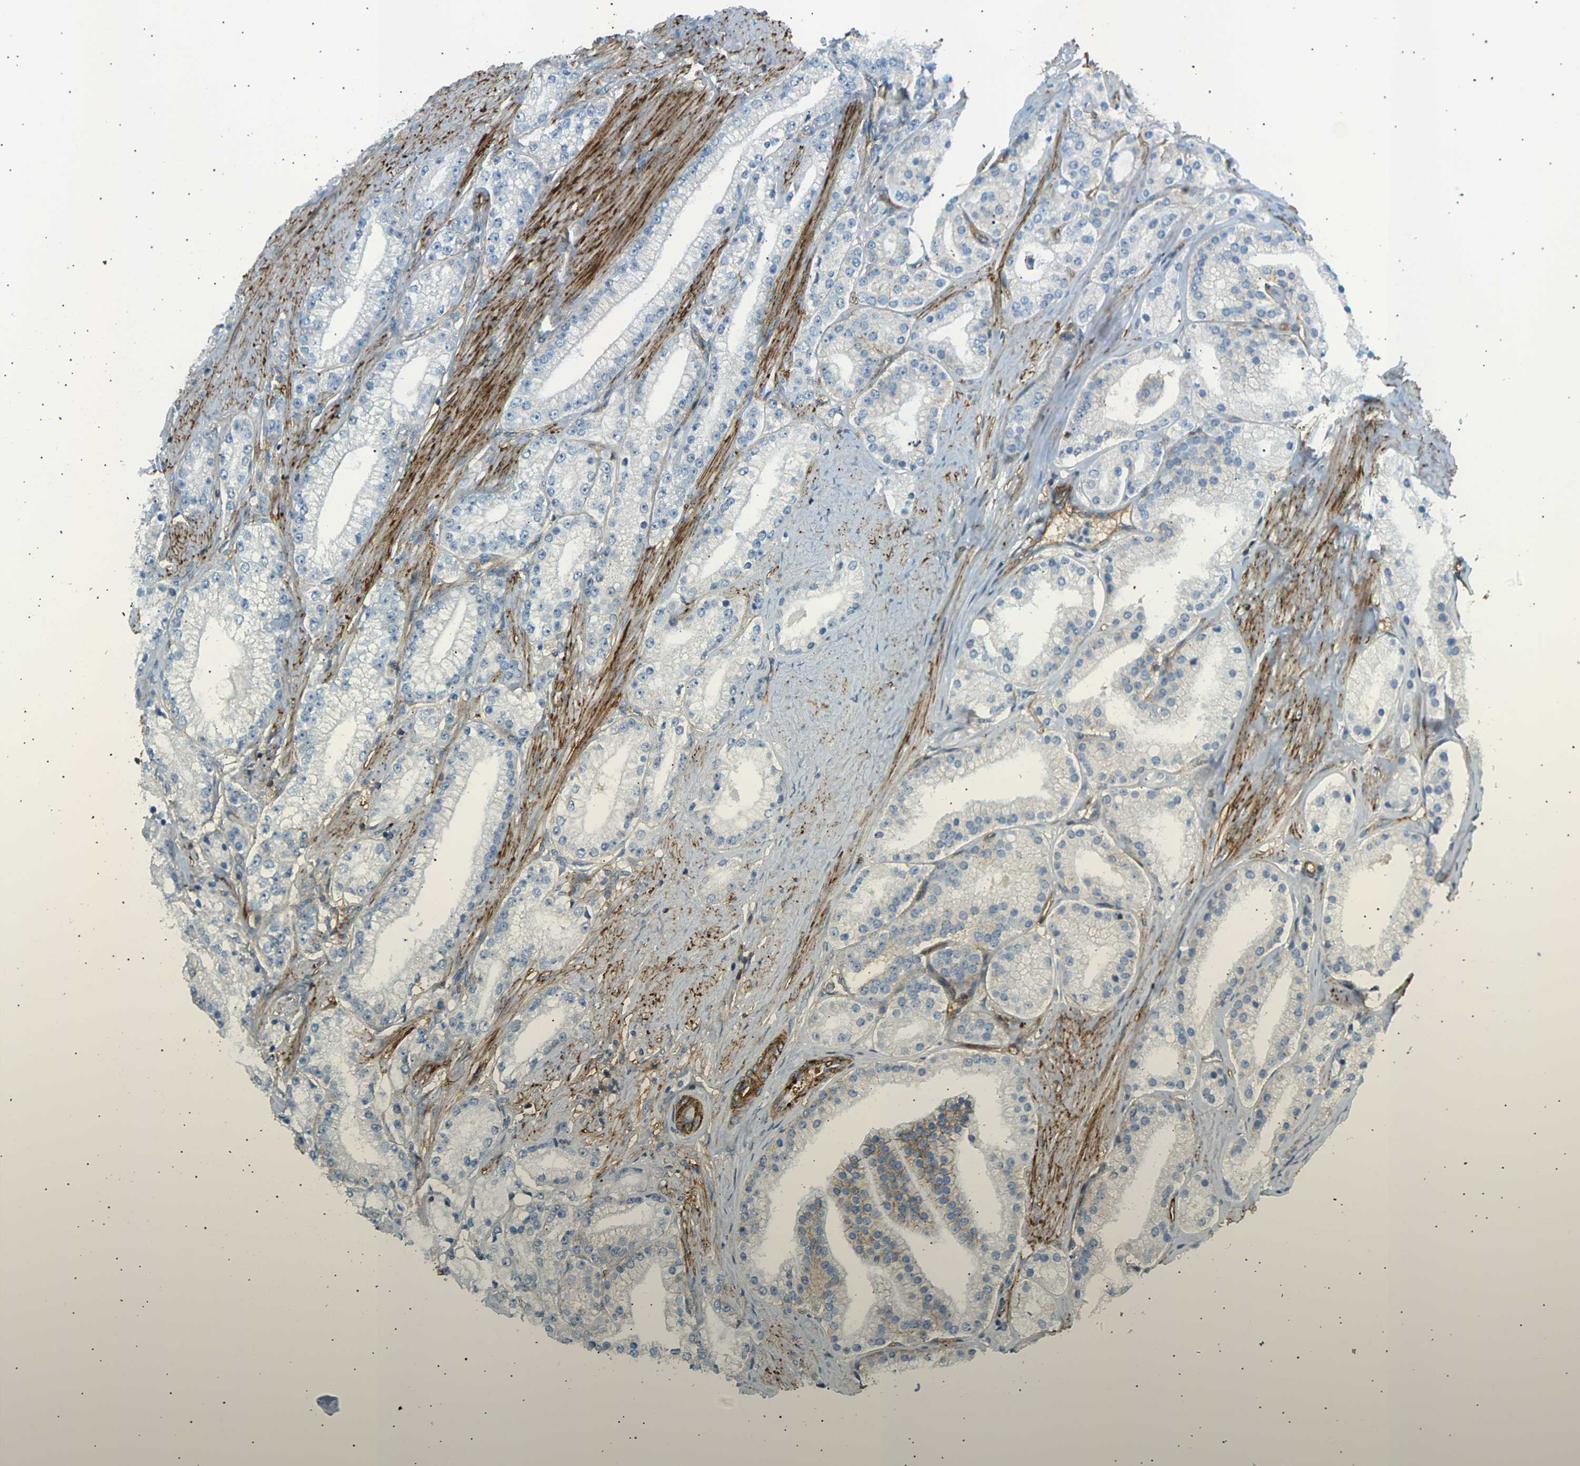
{"staining": {"intensity": "moderate", "quantity": "<25%", "location": "cytoplasmic/membranous"}, "tissue": "prostate cancer", "cell_type": "Tumor cells", "image_type": "cancer", "snomed": [{"axis": "morphology", "description": "Adenocarcinoma, Low grade"}, {"axis": "topography", "description": "Prostate"}], "caption": "The micrograph shows a brown stain indicating the presence of a protein in the cytoplasmic/membranous of tumor cells in low-grade adenocarcinoma (prostate).", "gene": "ATP2B4", "patient": {"sex": "male", "age": 63}}